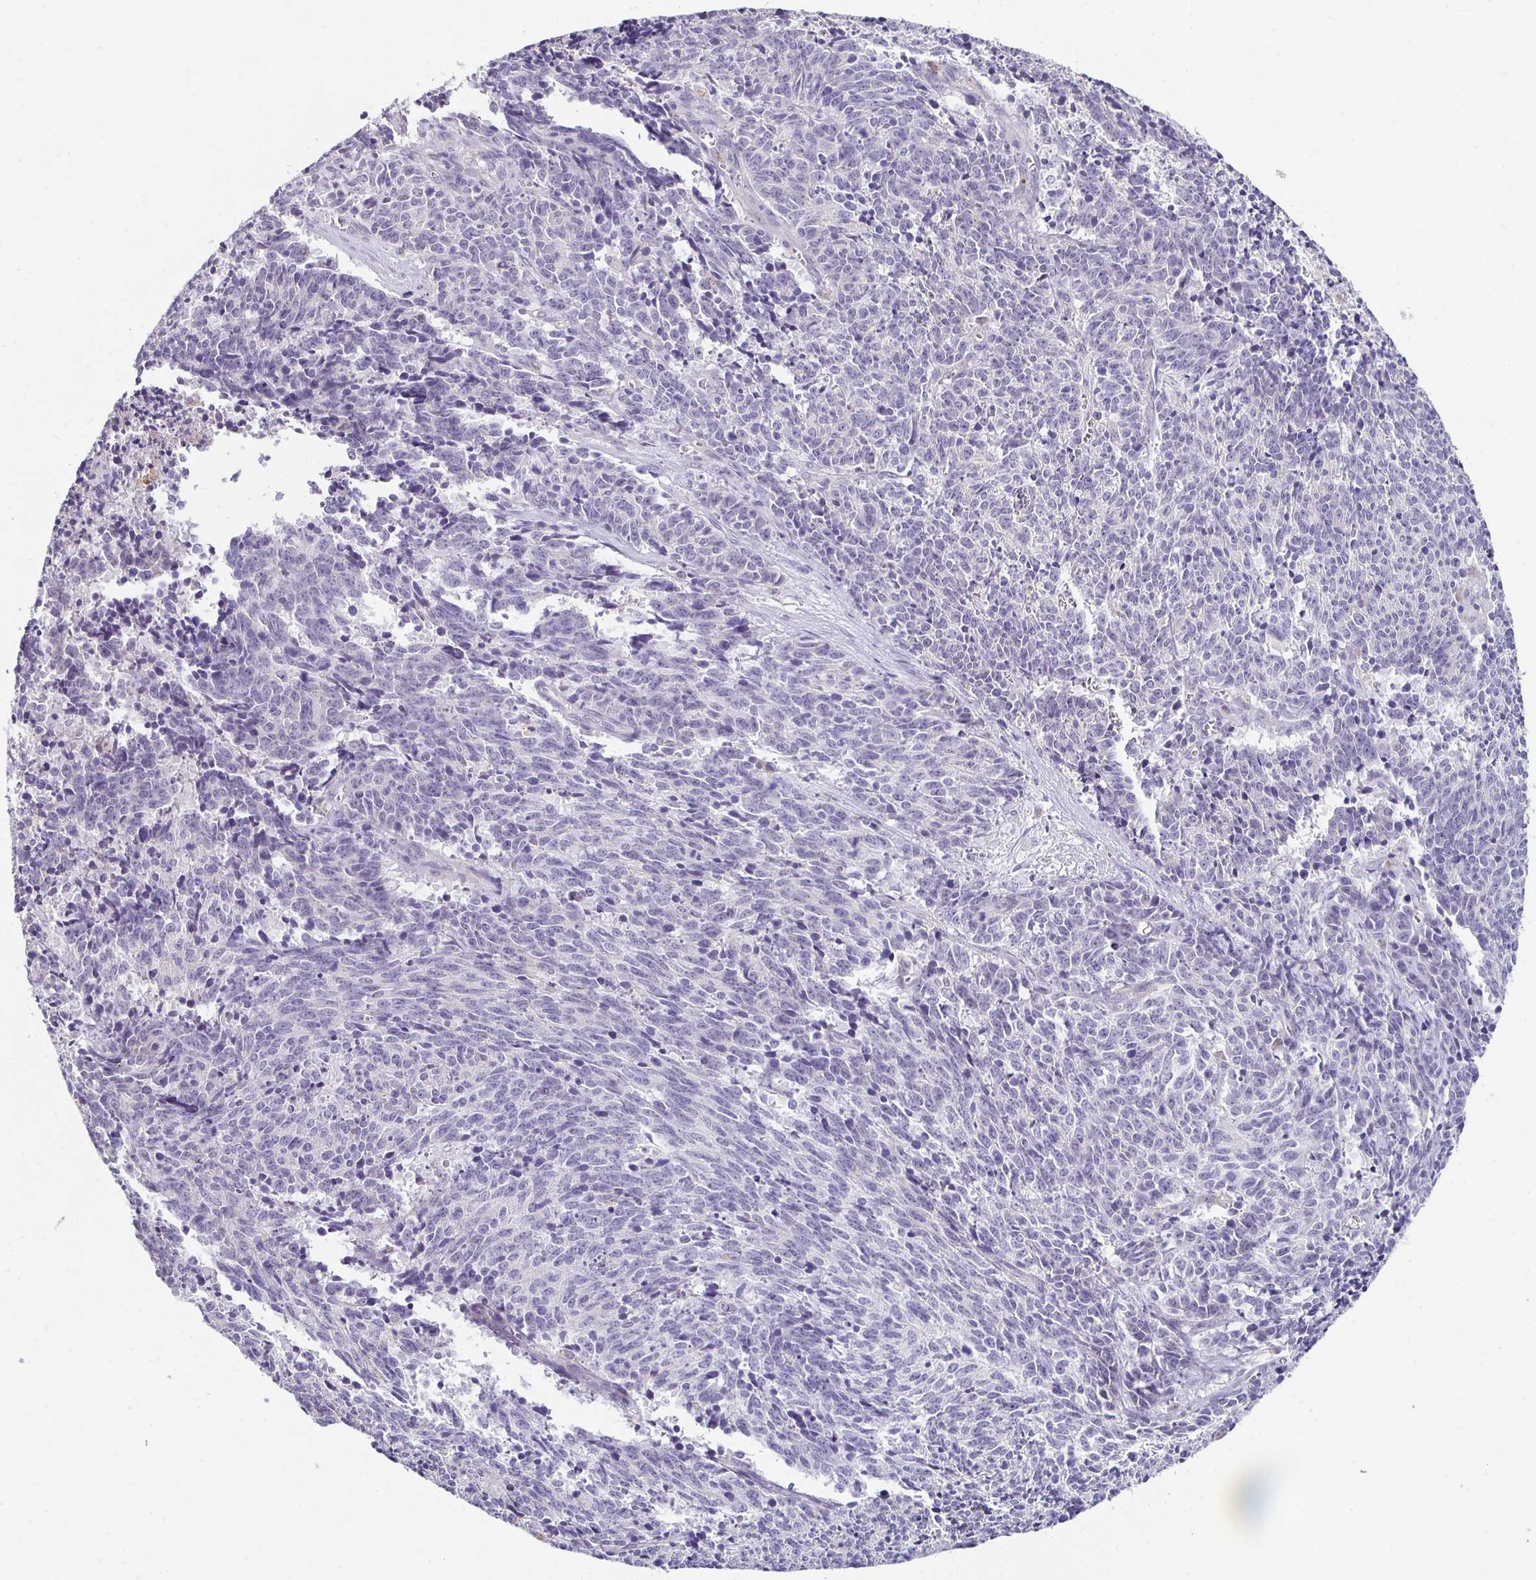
{"staining": {"intensity": "negative", "quantity": "none", "location": "none"}, "tissue": "cervical cancer", "cell_type": "Tumor cells", "image_type": "cancer", "snomed": [{"axis": "morphology", "description": "Squamous cell carcinoma, NOS"}, {"axis": "topography", "description": "Cervix"}], "caption": "This is an immunohistochemistry (IHC) histopathology image of human cervical cancer (squamous cell carcinoma). There is no expression in tumor cells.", "gene": "GK2", "patient": {"sex": "female", "age": 29}}